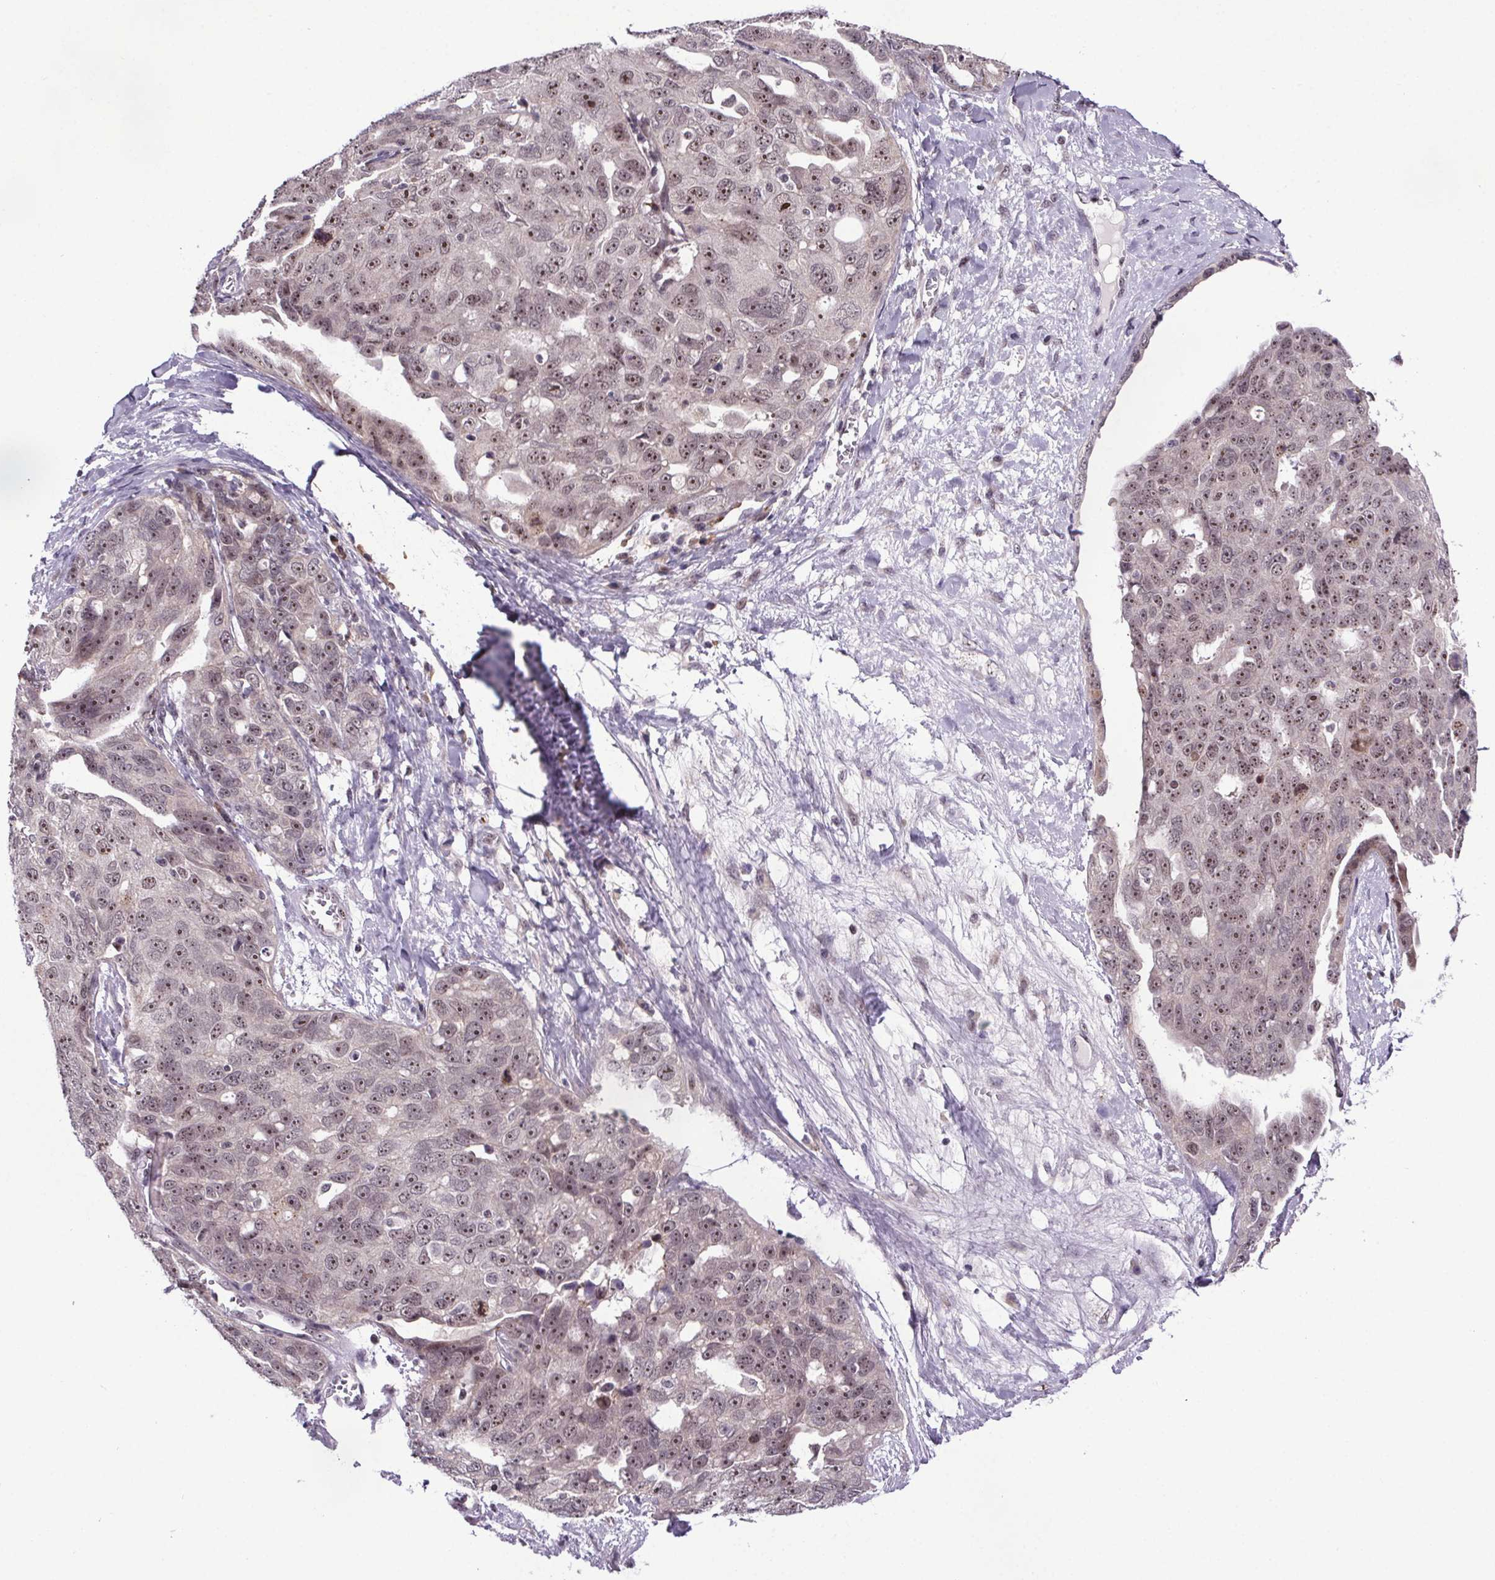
{"staining": {"intensity": "moderate", "quantity": ">75%", "location": "nuclear"}, "tissue": "ovarian cancer", "cell_type": "Tumor cells", "image_type": "cancer", "snomed": [{"axis": "morphology", "description": "Carcinoma, endometroid"}, {"axis": "topography", "description": "Ovary"}], "caption": "Immunohistochemical staining of endometroid carcinoma (ovarian) demonstrates medium levels of moderate nuclear protein positivity in approximately >75% of tumor cells. The staining was performed using DAB (3,3'-diaminobenzidine), with brown indicating positive protein expression. Nuclei are stained blue with hematoxylin.", "gene": "ATMIN", "patient": {"sex": "female", "age": 70}}